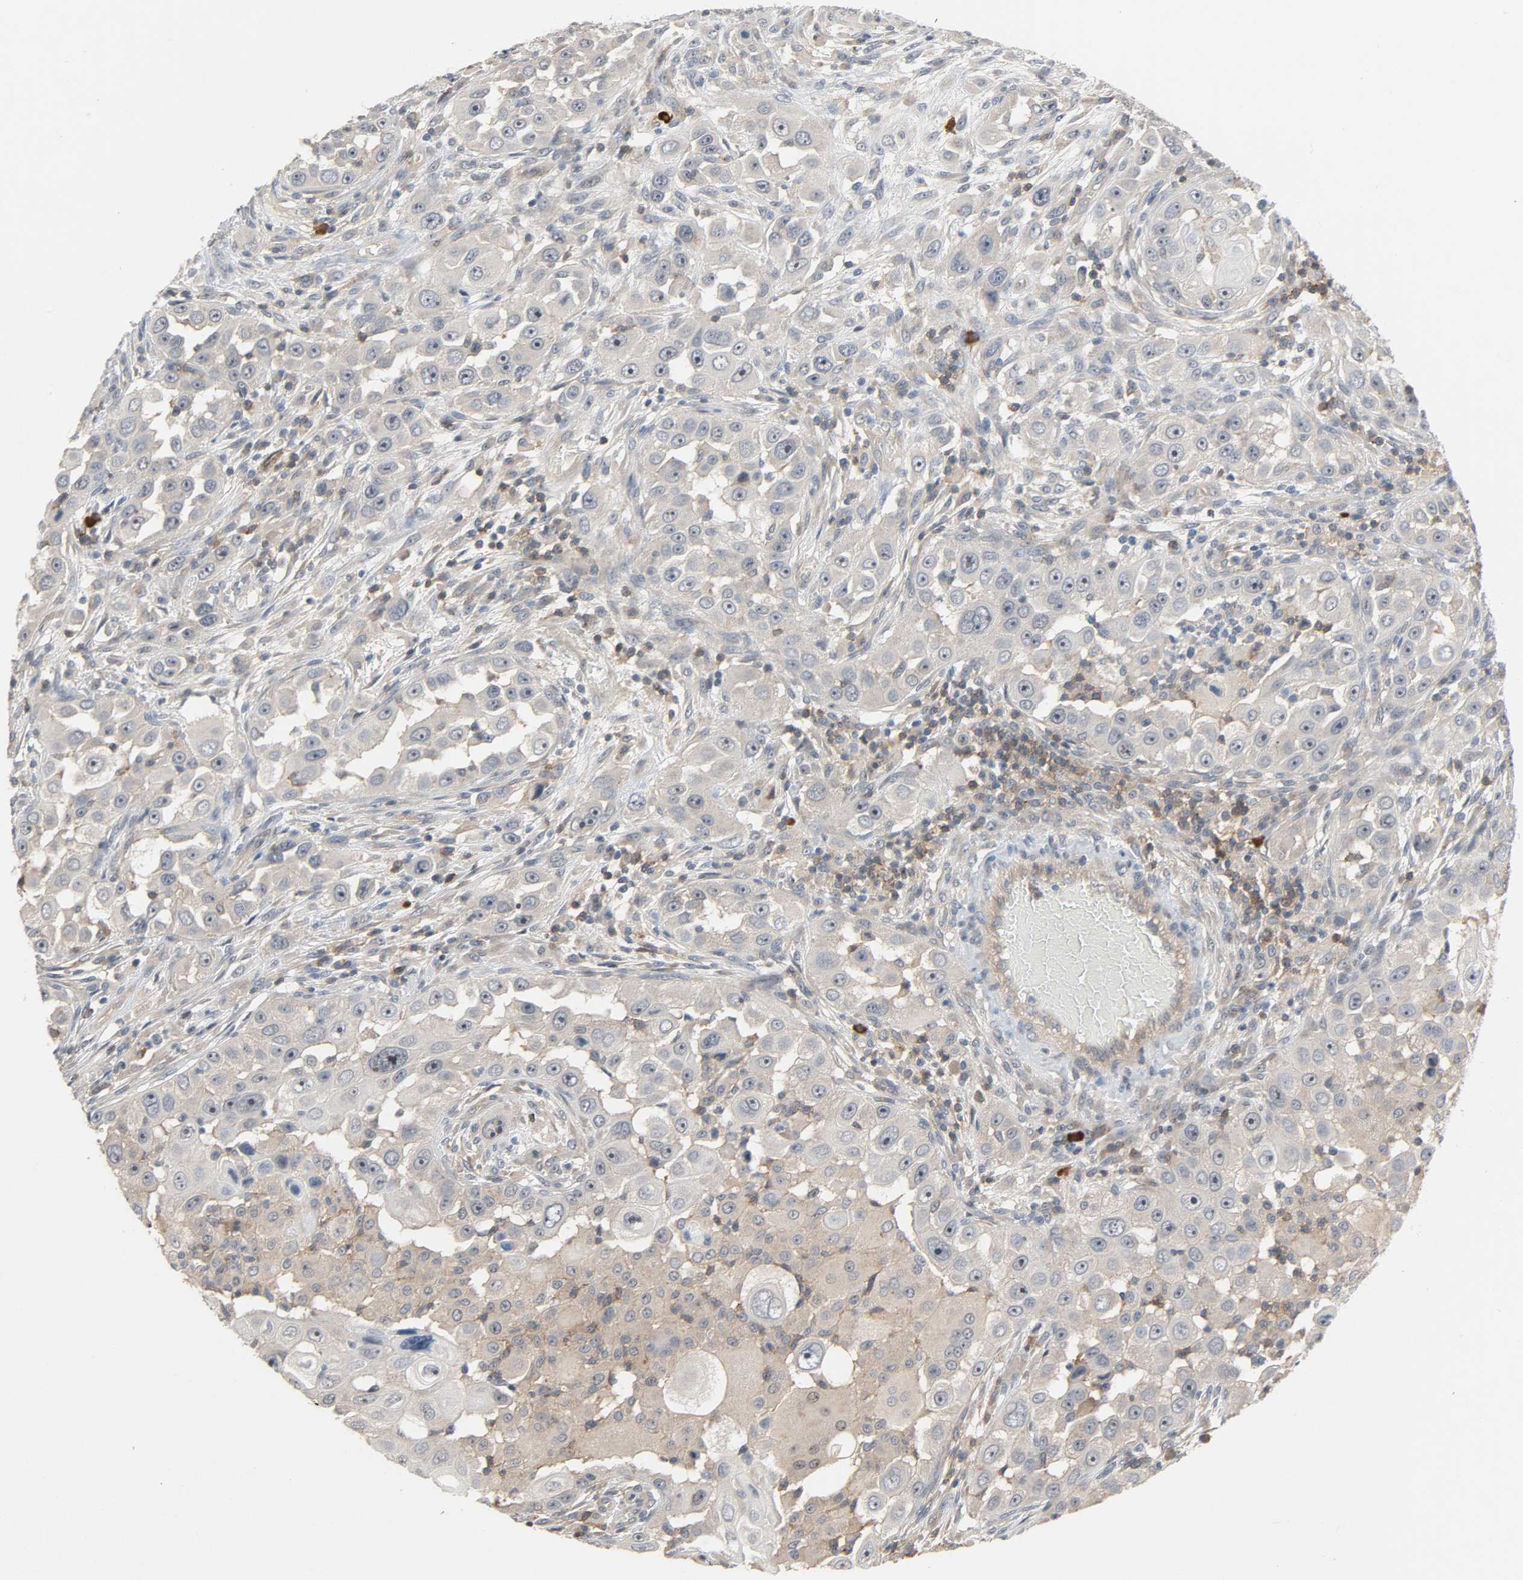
{"staining": {"intensity": "weak", "quantity": "25%-75%", "location": "cytoplasmic/membranous"}, "tissue": "head and neck cancer", "cell_type": "Tumor cells", "image_type": "cancer", "snomed": [{"axis": "morphology", "description": "Carcinoma, NOS"}, {"axis": "topography", "description": "Head-Neck"}], "caption": "Head and neck cancer stained with a protein marker reveals weak staining in tumor cells.", "gene": "CD4", "patient": {"sex": "male", "age": 87}}